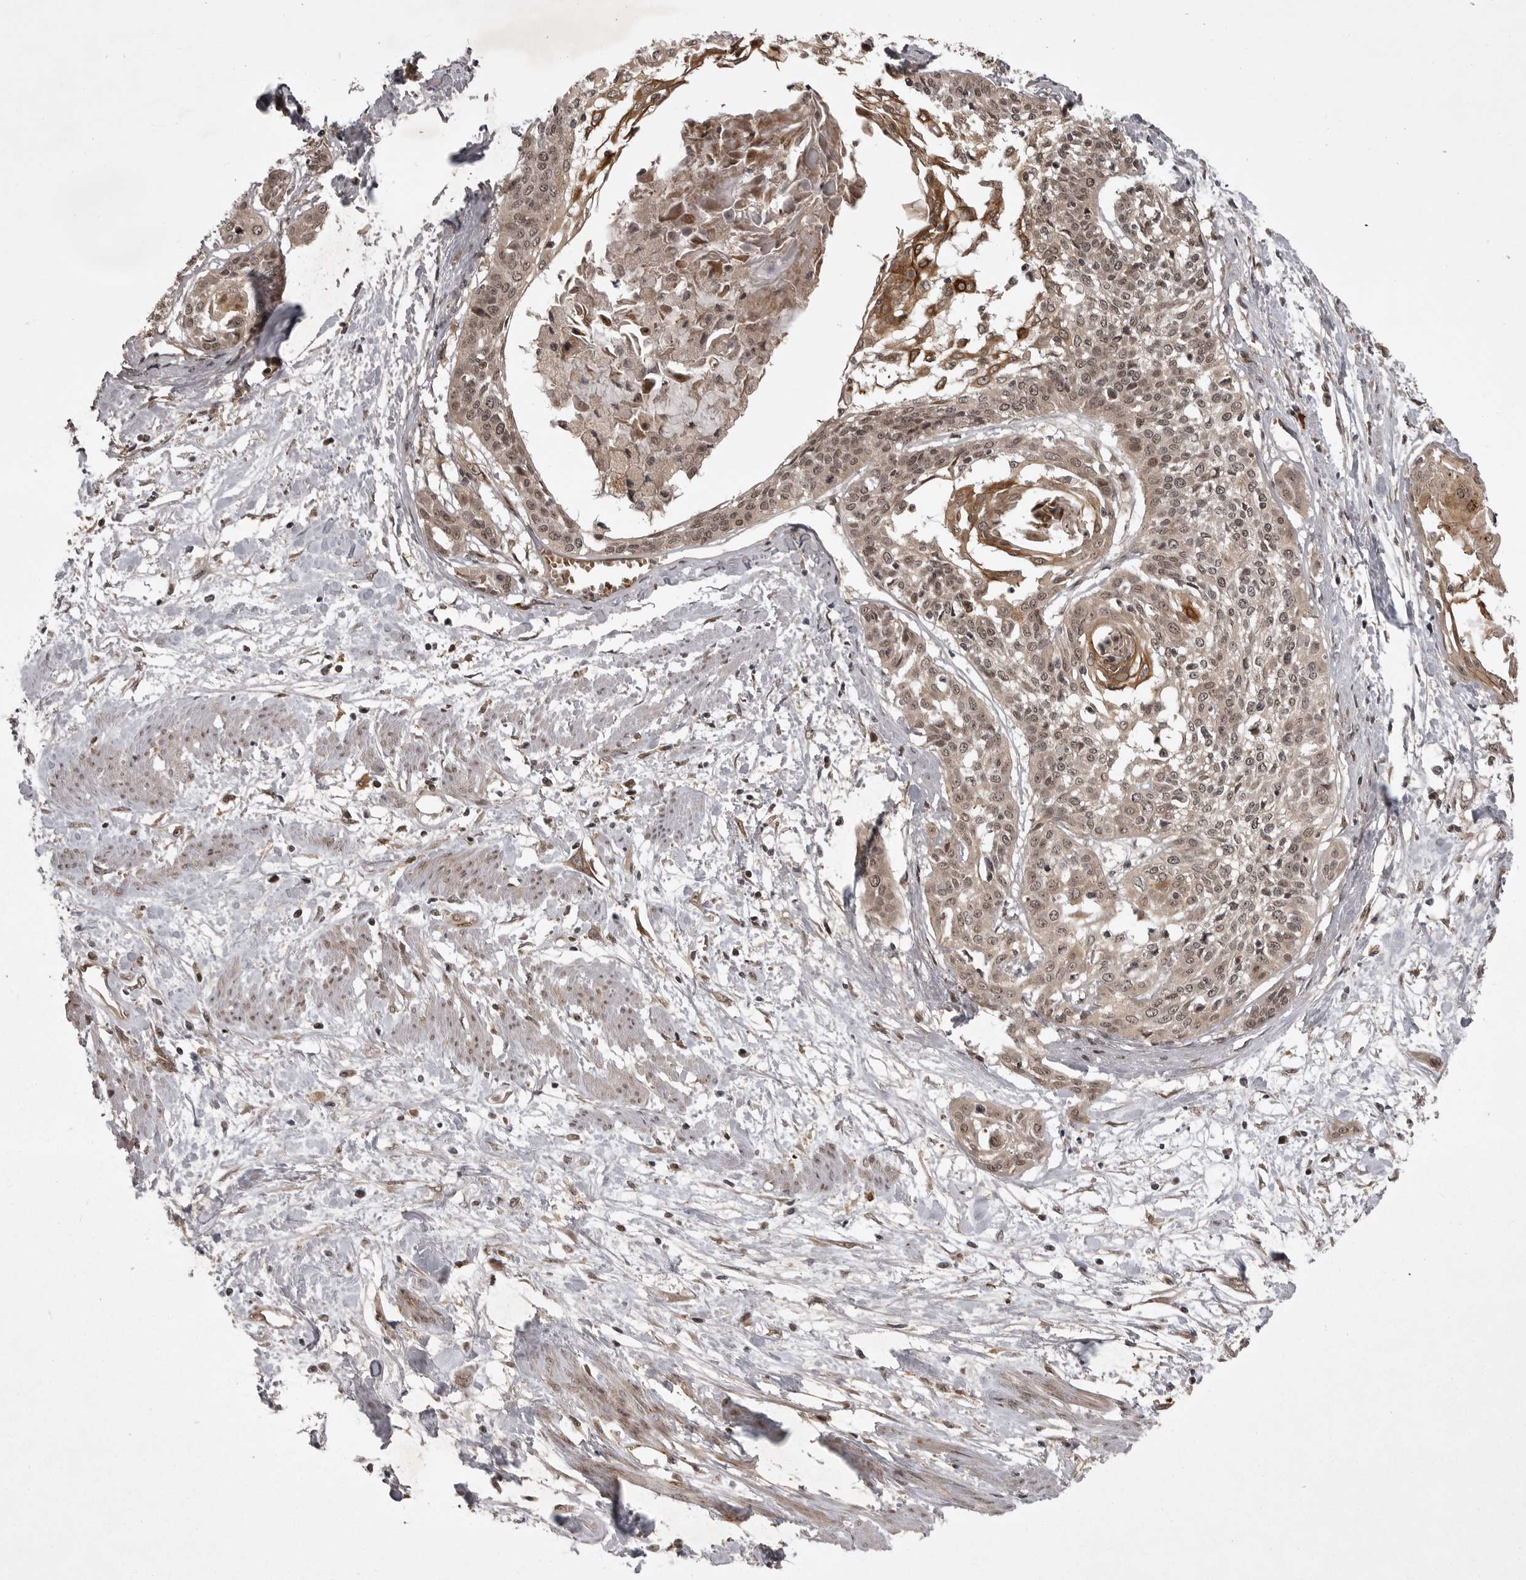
{"staining": {"intensity": "moderate", "quantity": ">75%", "location": "cytoplasmic/membranous,nuclear"}, "tissue": "cervical cancer", "cell_type": "Tumor cells", "image_type": "cancer", "snomed": [{"axis": "morphology", "description": "Squamous cell carcinoma, NOS"}, {"axis": "topography", "description": "Cervix"}], "caption": "Protein analysis of cervical cancer tissue exhibits moderate cytoplasmic/membranous and nuclear staining in approximately >75% of tumor cells.", "gene": "SNX16", "patient": {"sex": "female", "age": 57}}